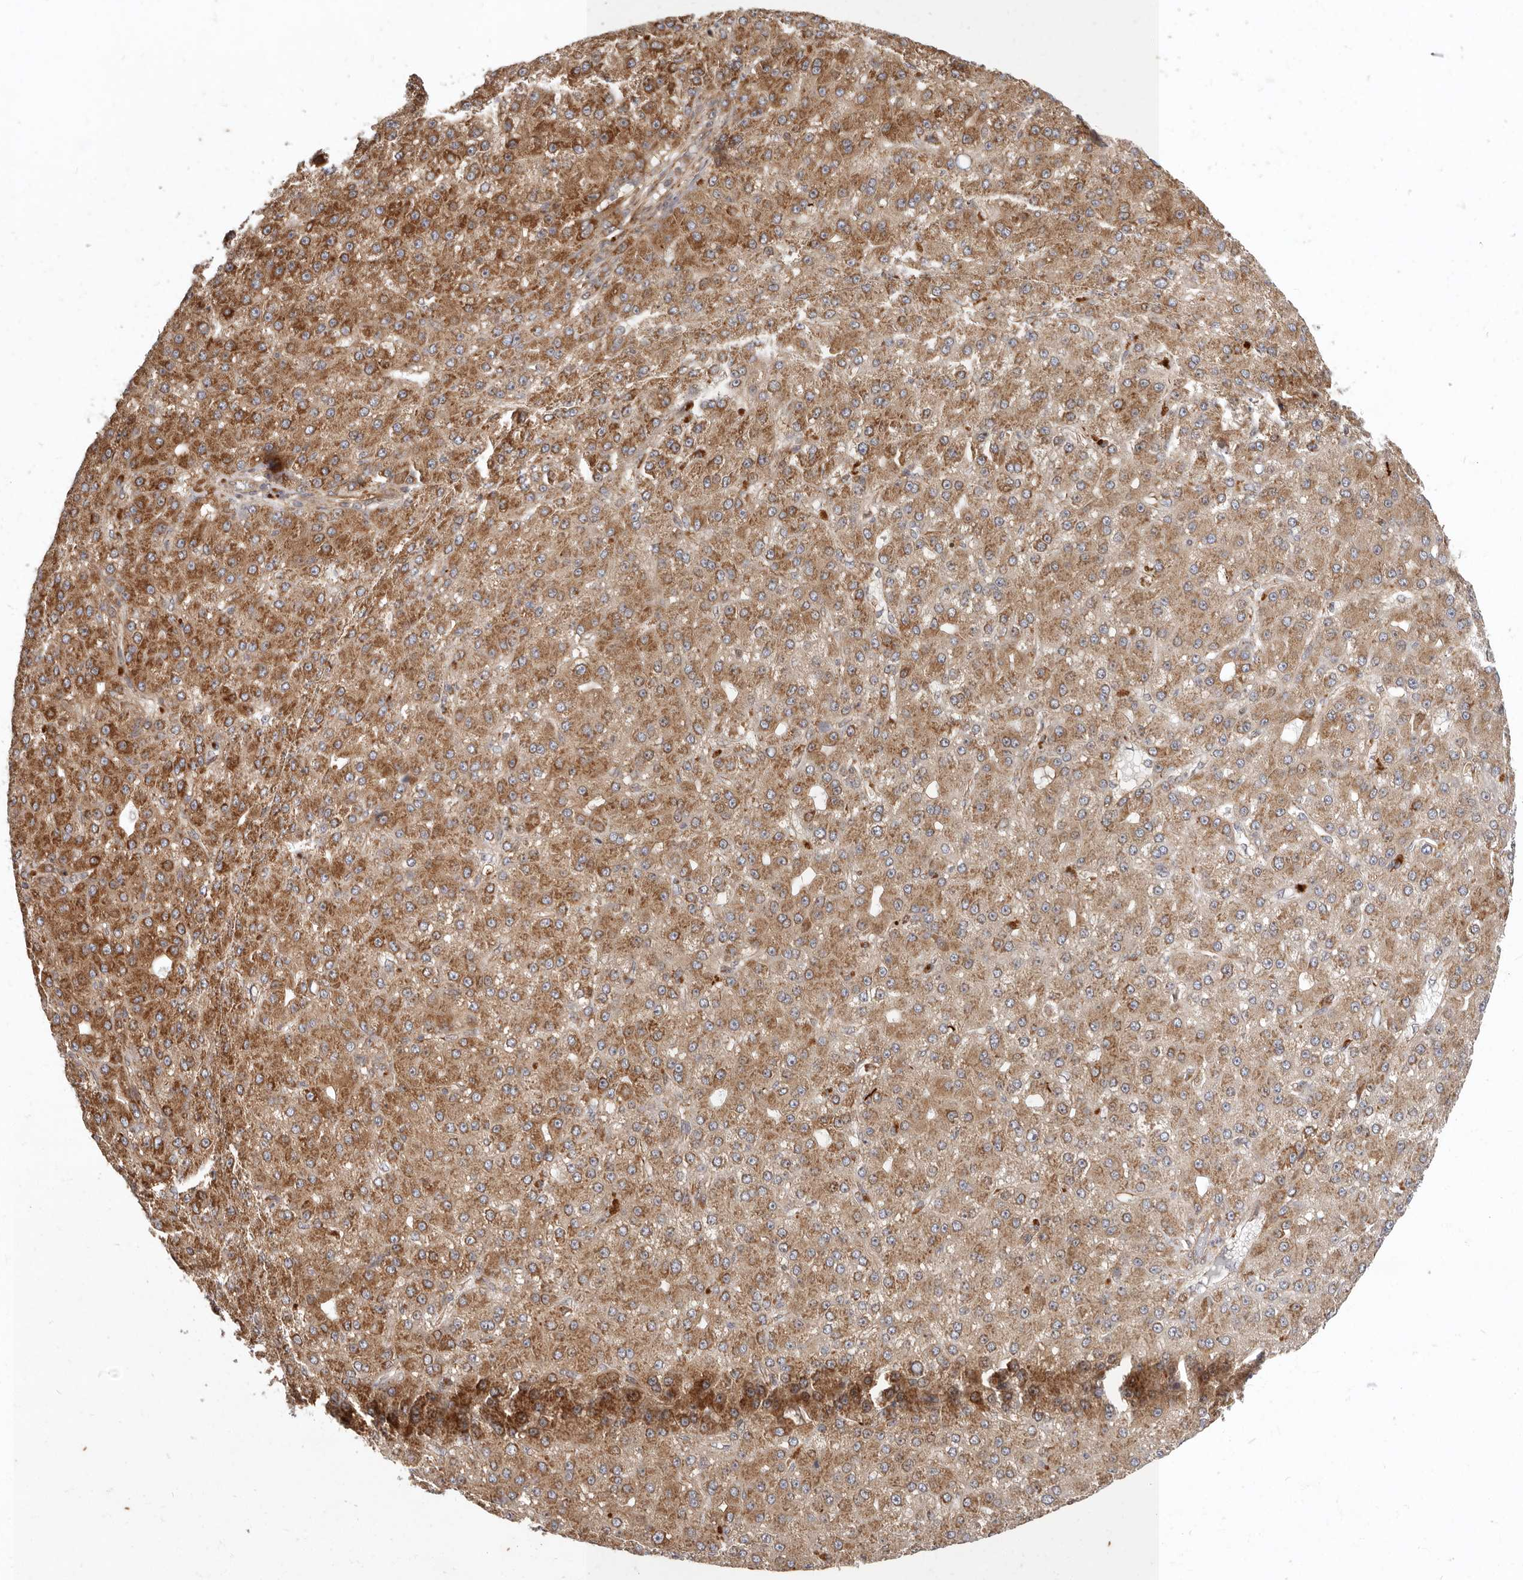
{"staining": {"intensity": "strong", "quantity": "25%-75%", "location": "cytoplasmic/membranous"}, "tissue": "liver cancer", "cell_type": "Tumor cells", "image_type": "cancer", "snomed": [{"axis": "morphology", "description": "Carcinoma, Hepatocellular, NOS"}, {"axis": "topography", "description": "Liver"}], "caption": "IHC photomicrograph of neoplastic tissue: liver hepatocellular carcinoma stained using IHC displays high levels of strong protein expression localized specifically in the cytoplasmic/membranous of tumor cells, appearing as a cytoplasmic/membranous brown color.", "gene": "MRPS10", "patient": {"sex": "male", "age": 67}}